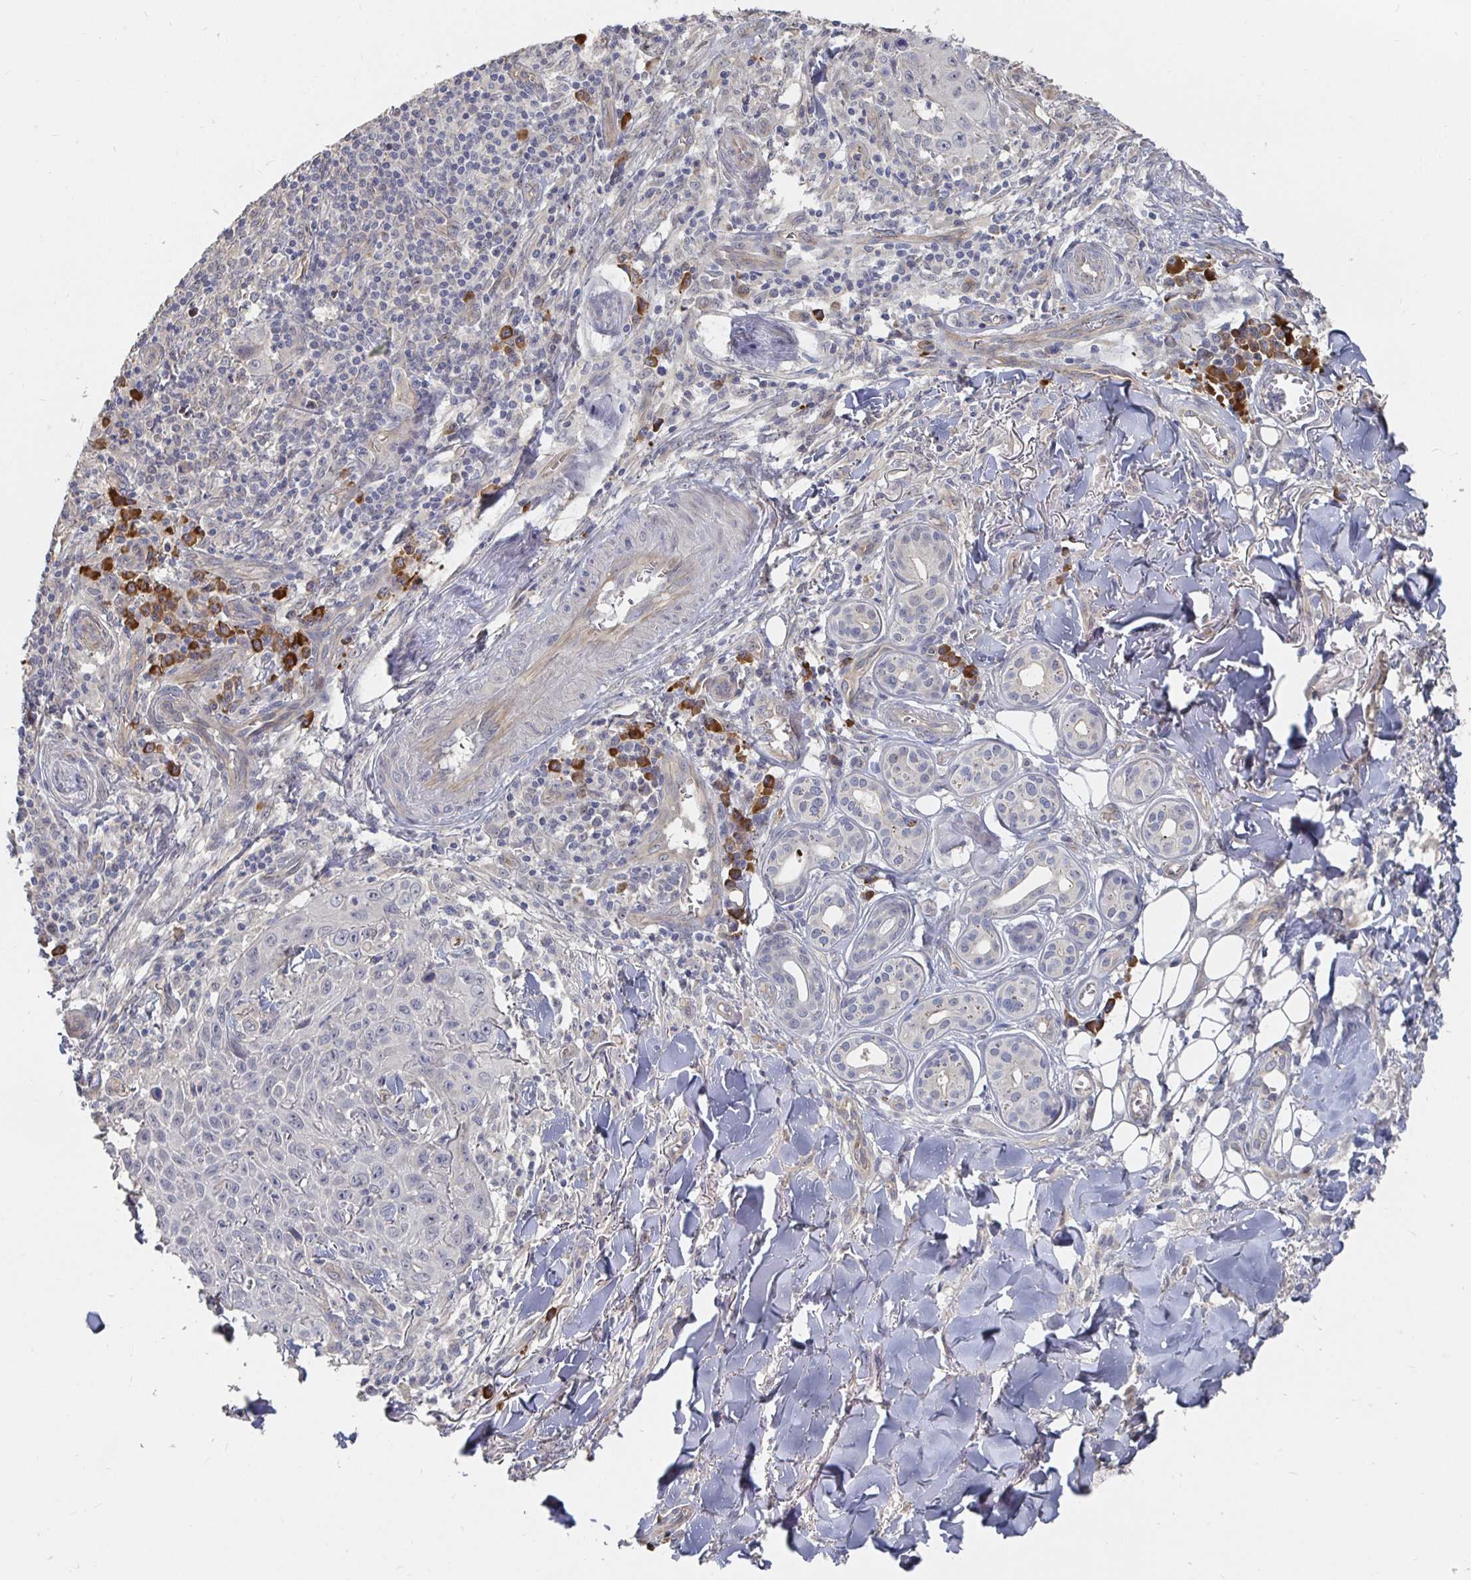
{"staining": {"intensity": "negative", "quantity": "none", "location": "none"}, "tissue": "skin cancer", "cell_type": "Tumor cells", "image_type": "cancer", "snomed": [{"axis": "morphology", "description": "Squamous cell carcinoma, NOS"}, {"axis": "topography", "description": "Skin"}], "caption": "Tumor cells show no significant protein positivity in squamous cell carcinoma (skin).", "gene": "MEIS1", "patient": {"sex": "male", "age": 75}}